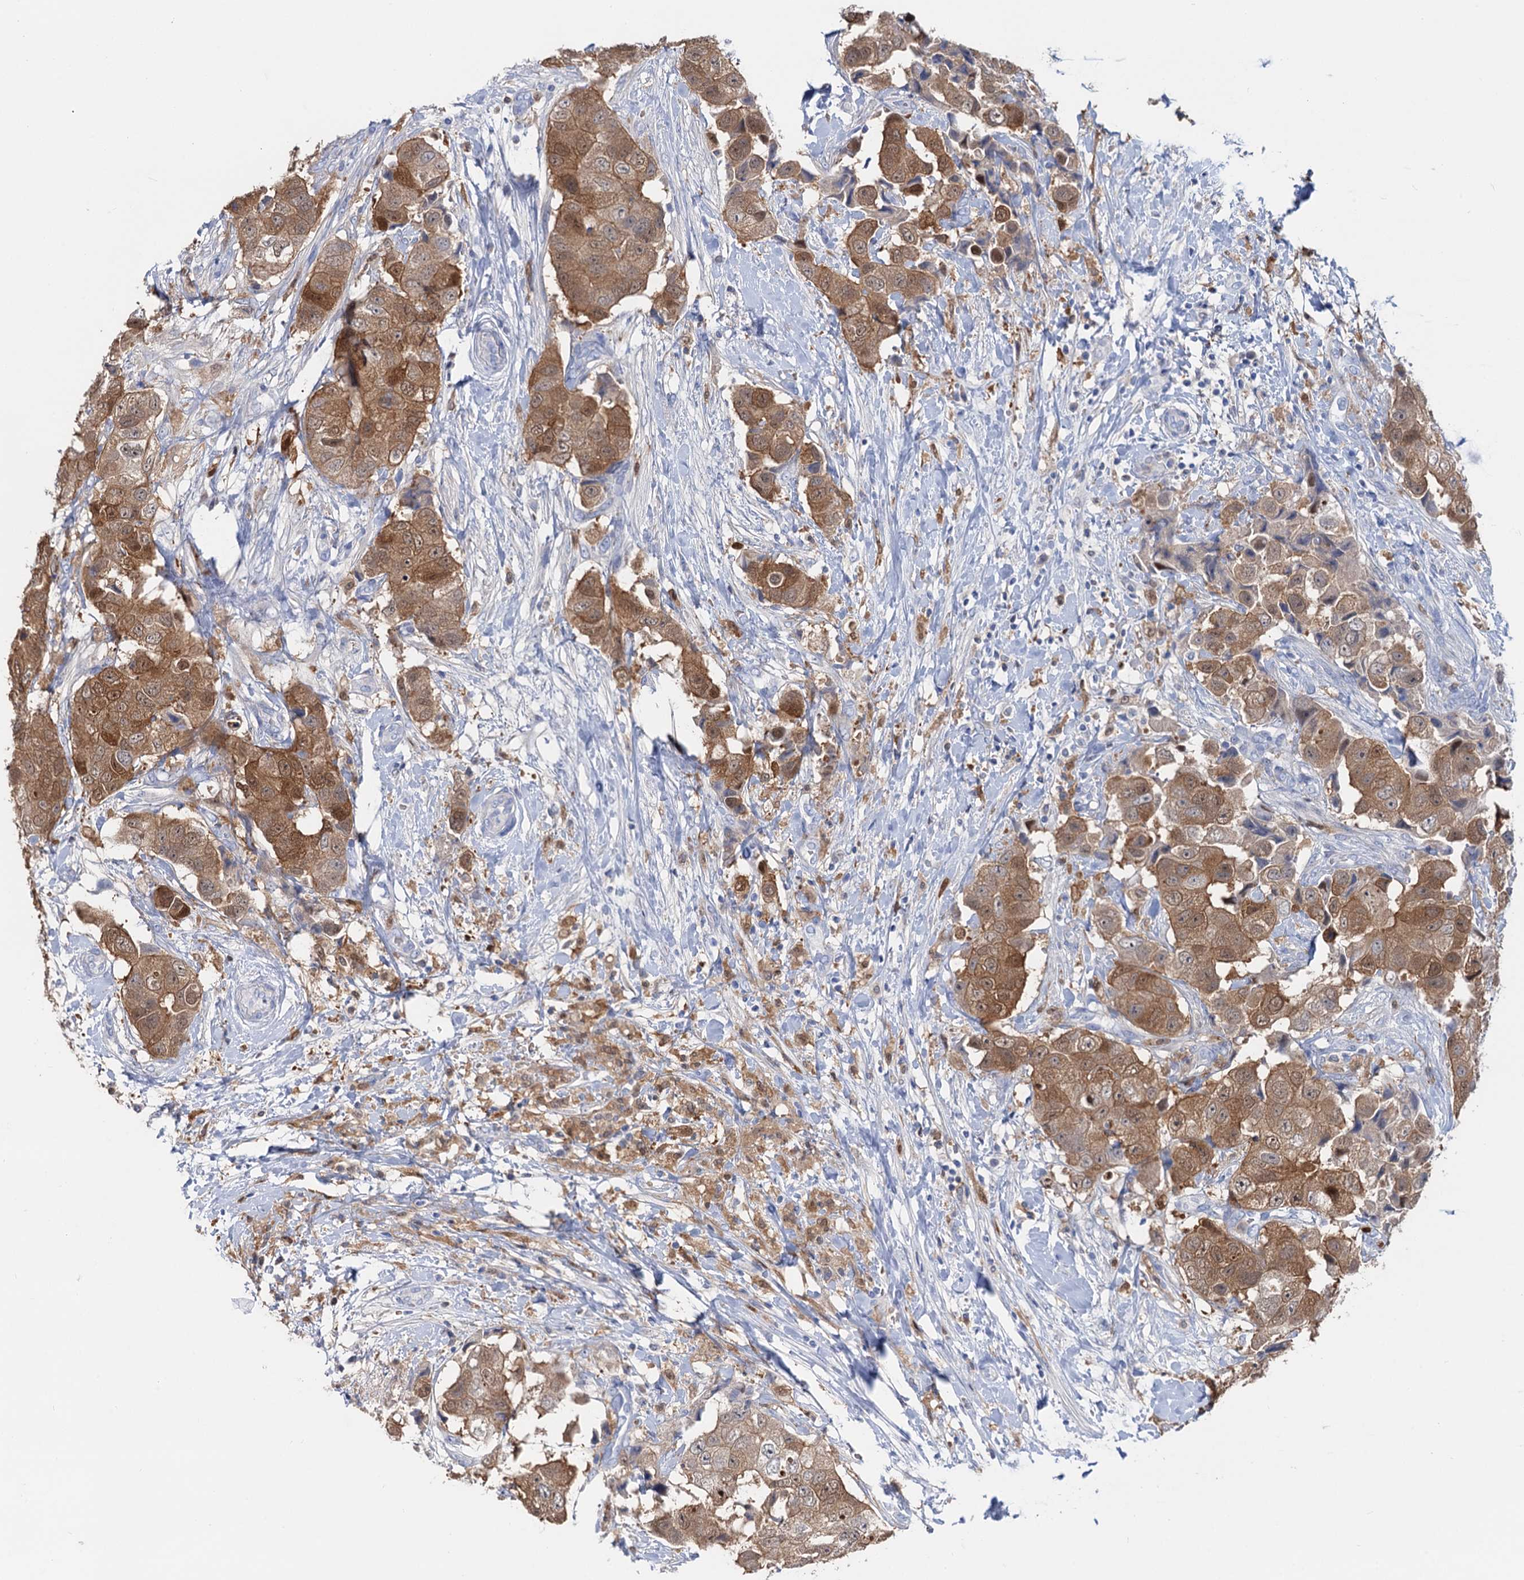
{"staining": {"intensity": "moderate", "quantity": ">75%", "location": "cytoplasmic/membranous"}, "tissue": "breast cancer", "cell_type": "Tumor cells", "image_type": "cancer", "snomed": [{"axis": "morphology", "description": "Normal tissue, NOS"}, {"axis": "morphology", "description": "Duct carcinoma"}, {"axis": "topography", "description": "Breast"}], "caption": "Brown immunohistochemical staining in human breast intraductal carcinoma reveals moderate cytoplasmic/membranous expression in approximately >75% of tumor cells.", "gene": "FAH", "patient": {"sex": "female", "age": 62}}